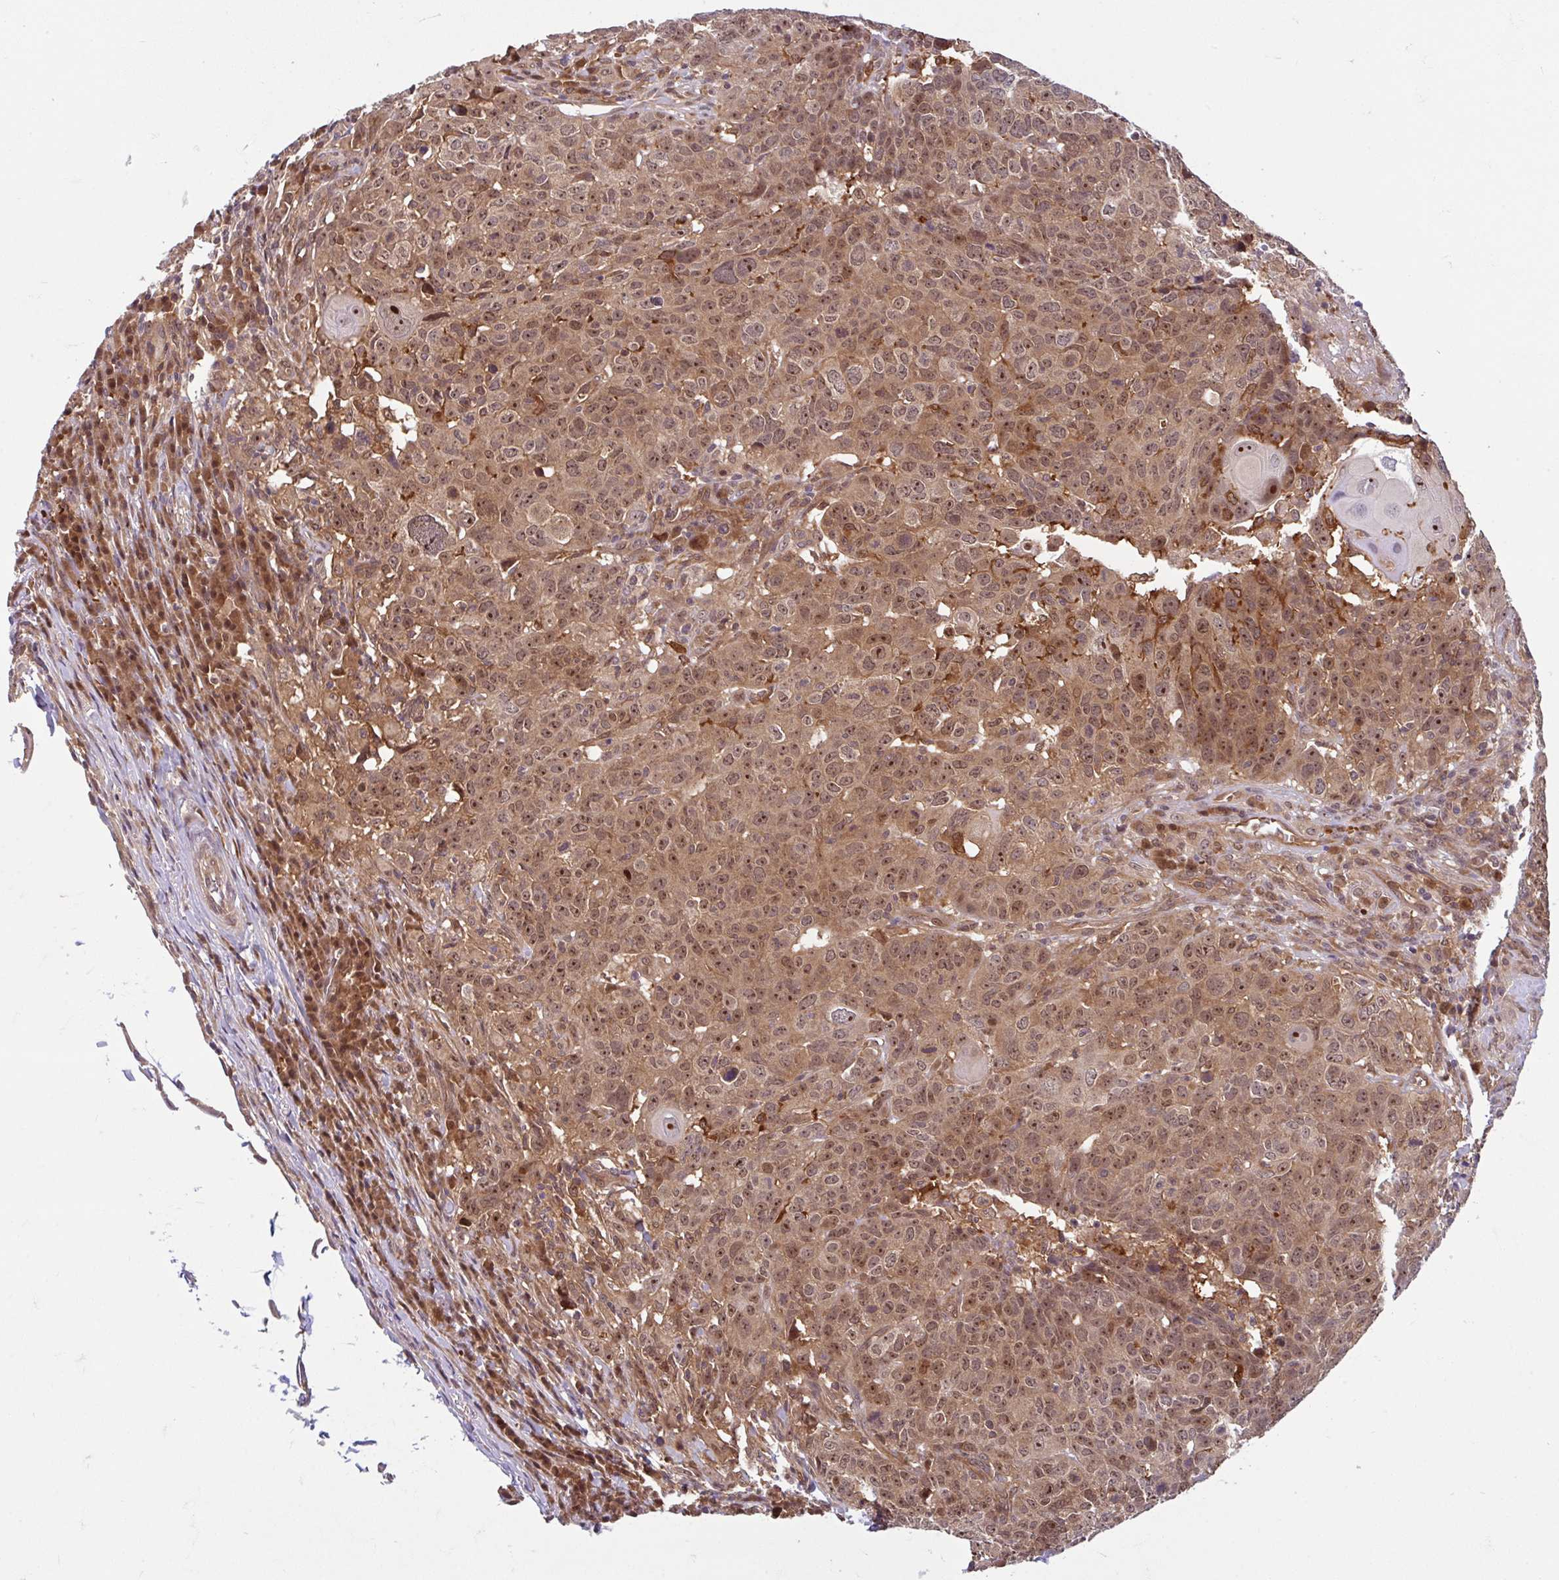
{"staining": {"intensity": "moderate", "quantity": ">75%", "location": "cytoplasmic/membranous,nuclear"}, "tissue": "head and neck cancer", "cell_type": "Tumor cells", "image_type": "cancer", "snomed": [{"axis": "morphology", "description": "Normal tissue, NOS"}, {"axis": "morphology", "description": "Squamous cell carcinoma, NOS"}, {"axis": "topography", "description": "Skeletal muscle"}, {"axis": "topography", "description": "Vascular tissue"}, {"axis": "topography", "description": "Peripheral nerve tissue"}, {"axis": "topography", "description": "Head-Neck"}], "caption": "Squamous cell carcinoma (head and neck) was stained to show a protein in brown. There is medium levels of moderate cytoplasmic/membranous and nuclear staining in approximately >75% of tumor cells.", "gene": "HMBS", "patient": {"sex": "male", "age": 66}}